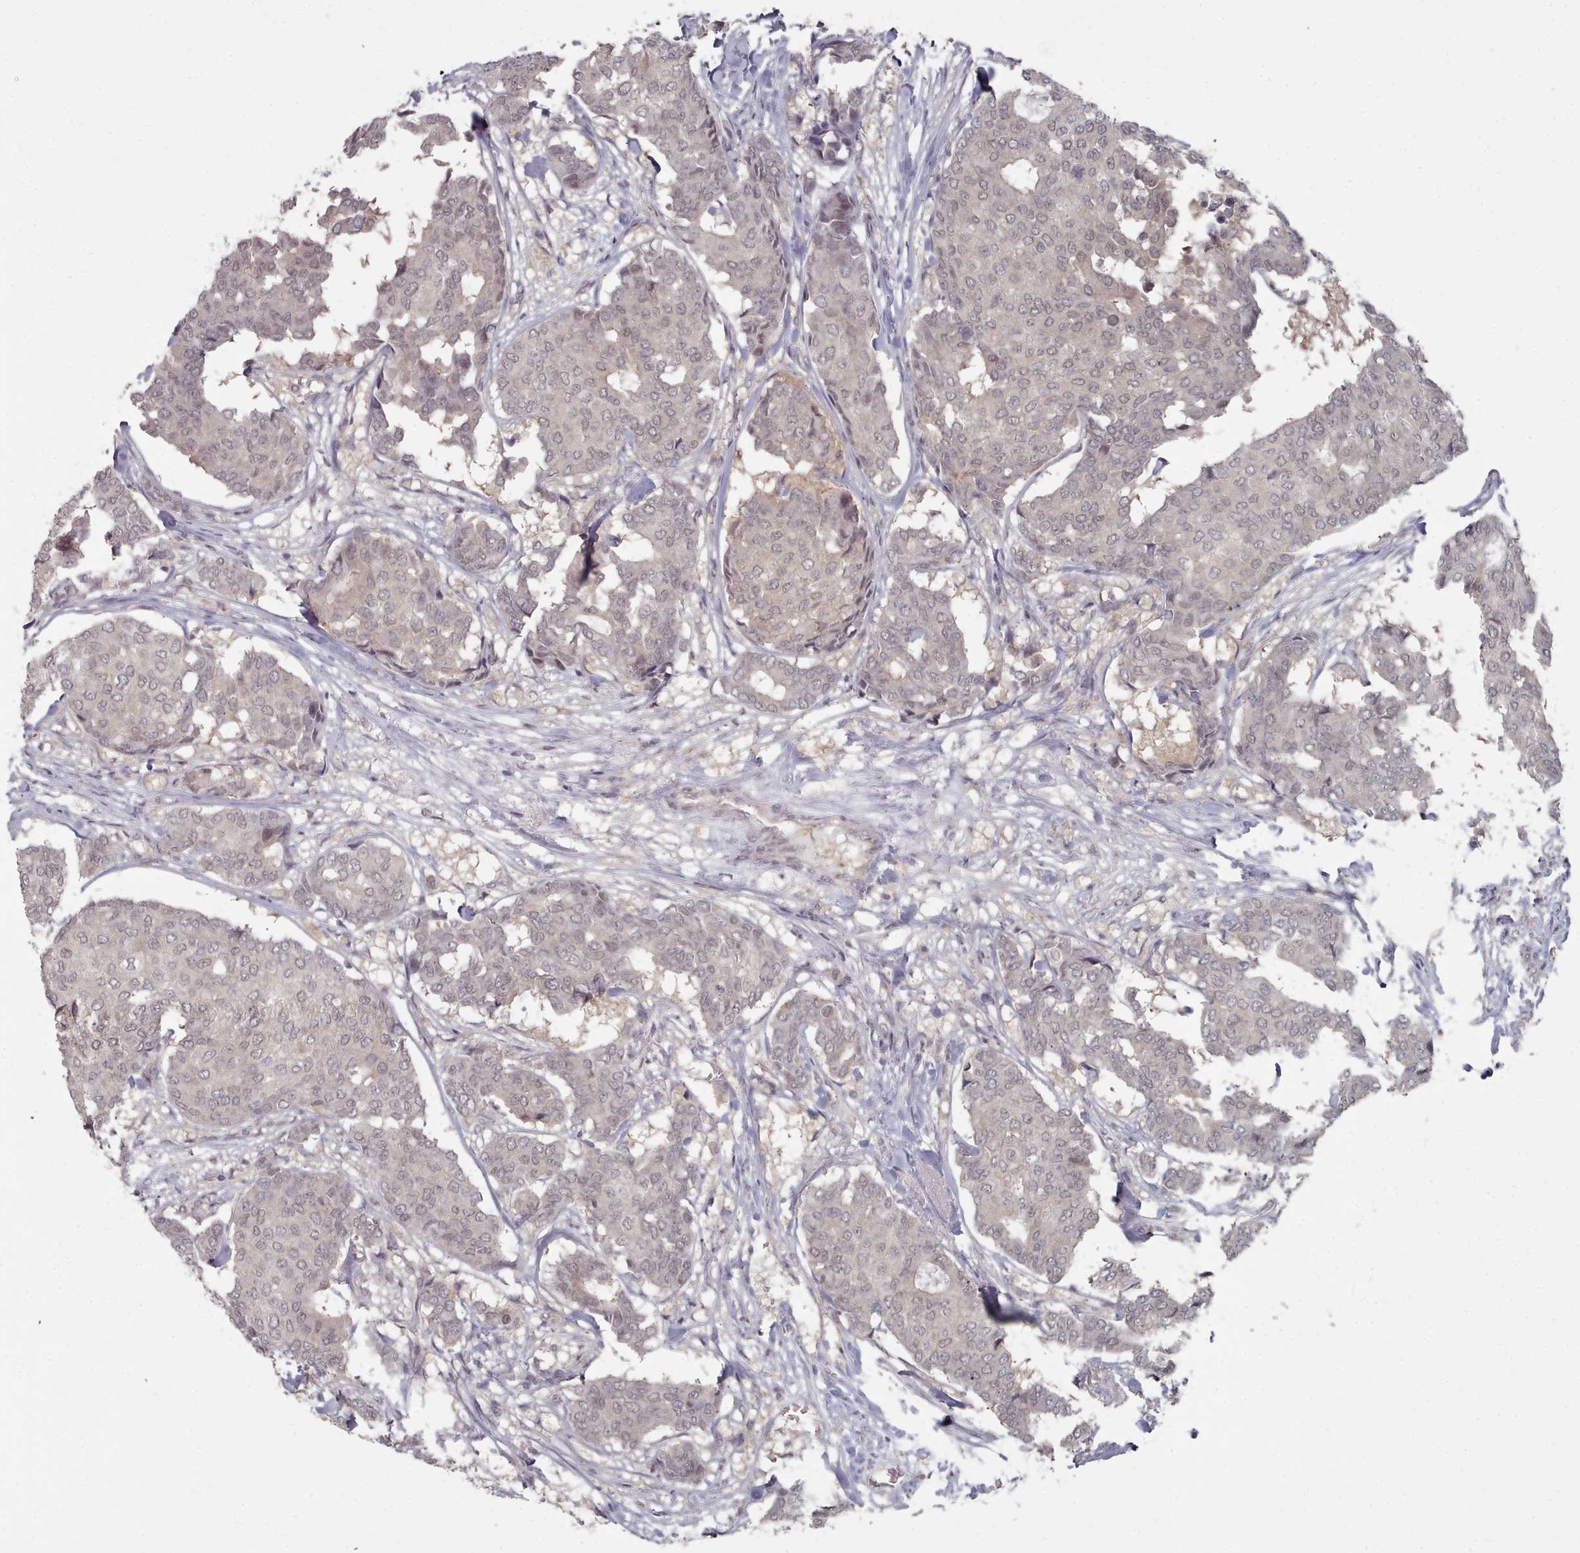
{"staining": {"intensity": "negative", "quantity": "none", "location": "none"}, "tissue": "breast cancer", "cell_type": "Tumor cells", "image_type": "cancer", "snomed": [{"axis": "morphology", "description": "Duct carcinoma"}, {"axis": "topography", "description": "Breast"}], "caption": "IHC photomicrograph of neoplastic tissue: breast cancer stained with DAB (3,3'-diaminobenzidine) displays no significant protein positivity in tumor cells.", "gene": "HYAL3", "patient": {"sex": "female", "age": 75}}